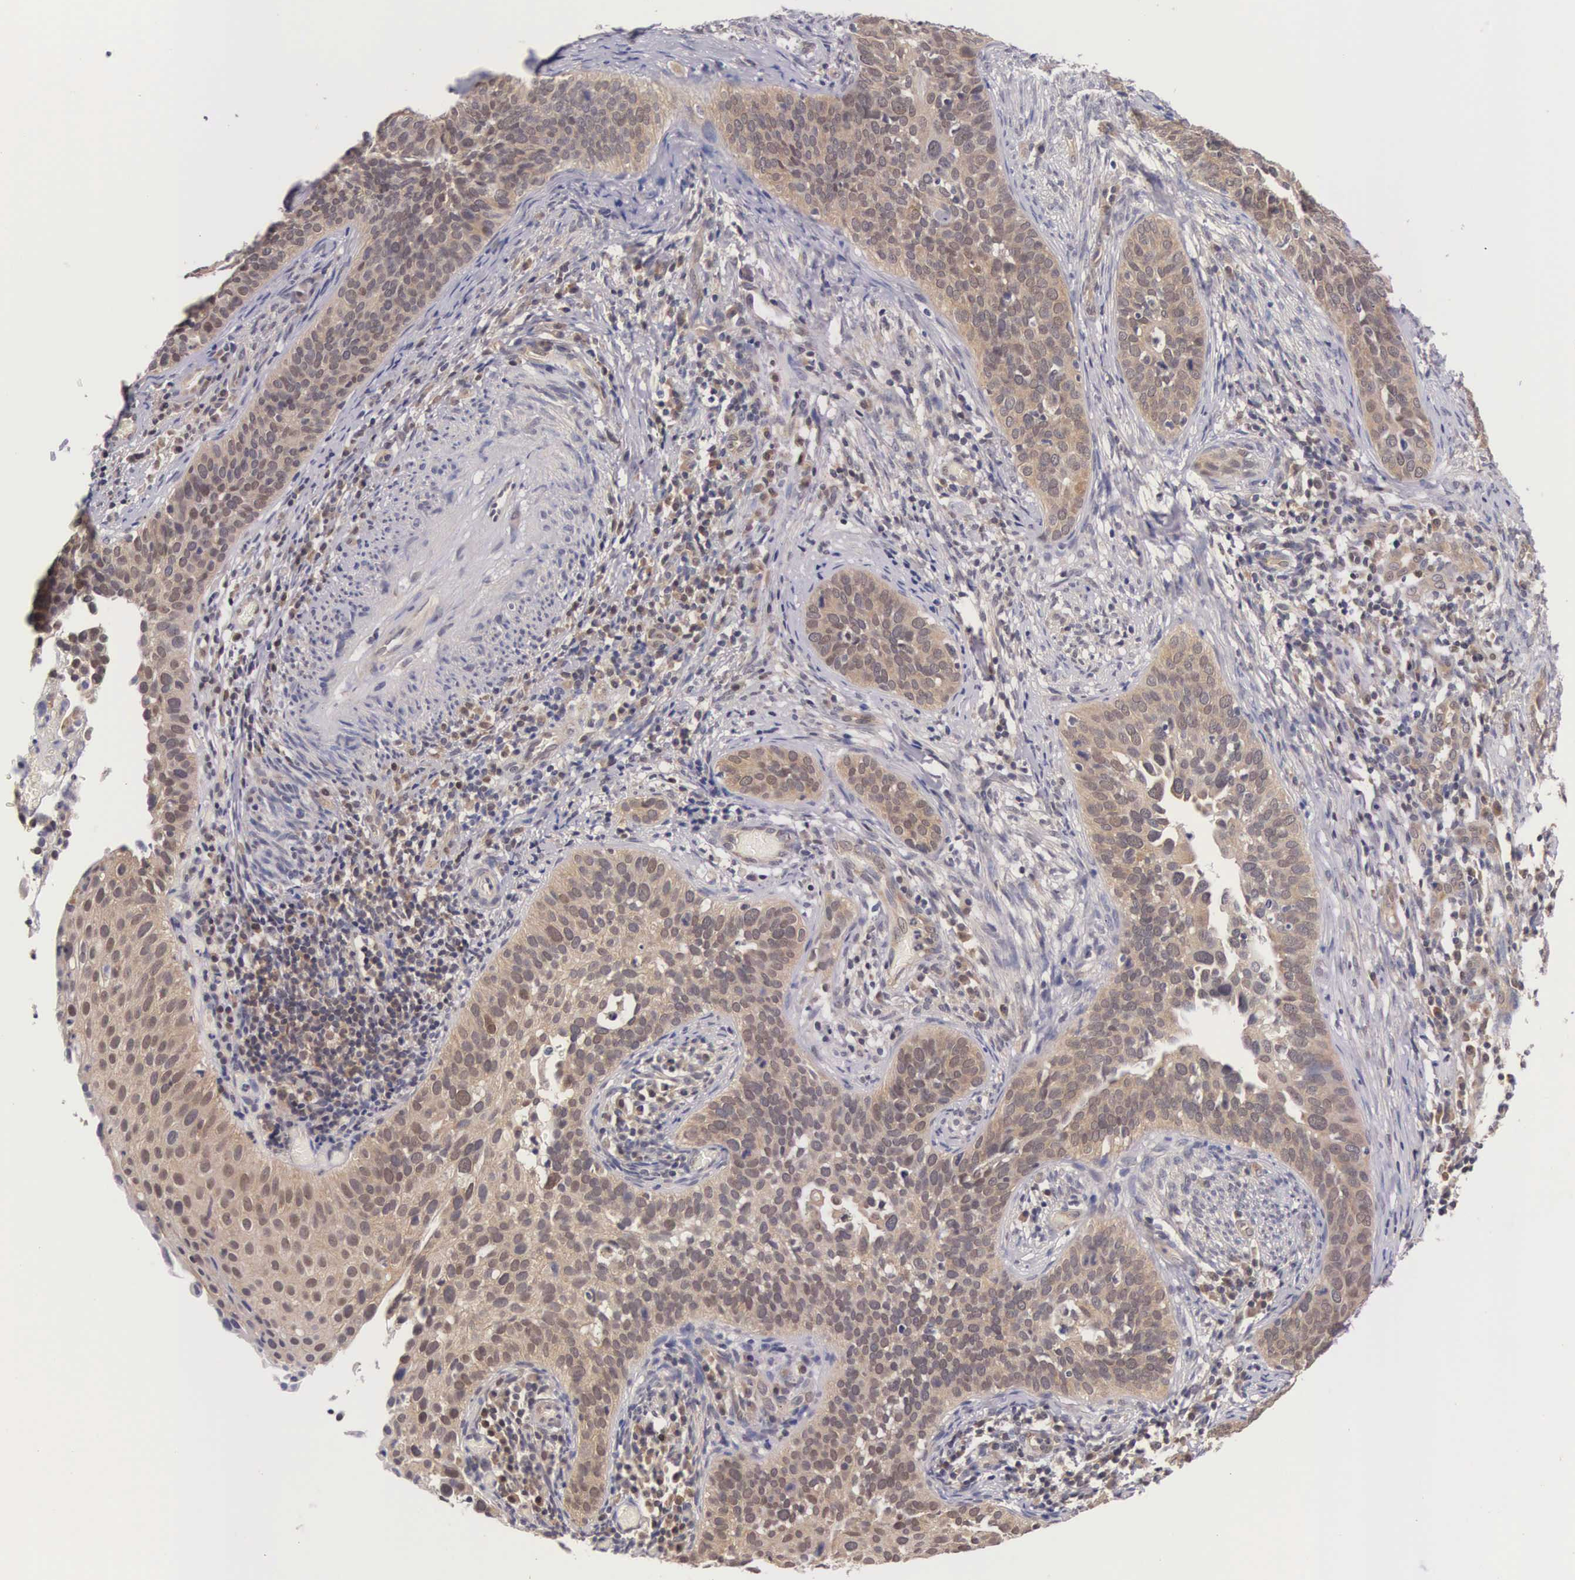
{"staining": {"intensity": "moderate", "quantity": ">75%", "location": "cytoplasmic/membranous"}, "tissue": "cervical cancer", "cell_type": "Tumor cells", "image_type": "cancer", "snomed": [{"axis": "morphology", "description": "Squamous cell carcinoma, NOS"}, {"axis": "topography", "description": "Cervix"}], "caption": "Immunohistochemical staining of squamous cell carcinoma (cervical) displays medium levels of moderate cytoplasmic/membranous protein expression in approximately >75% of tumor cells.", "gene": "IGBP1", "patient": {"sex": "female", "age": 31}}